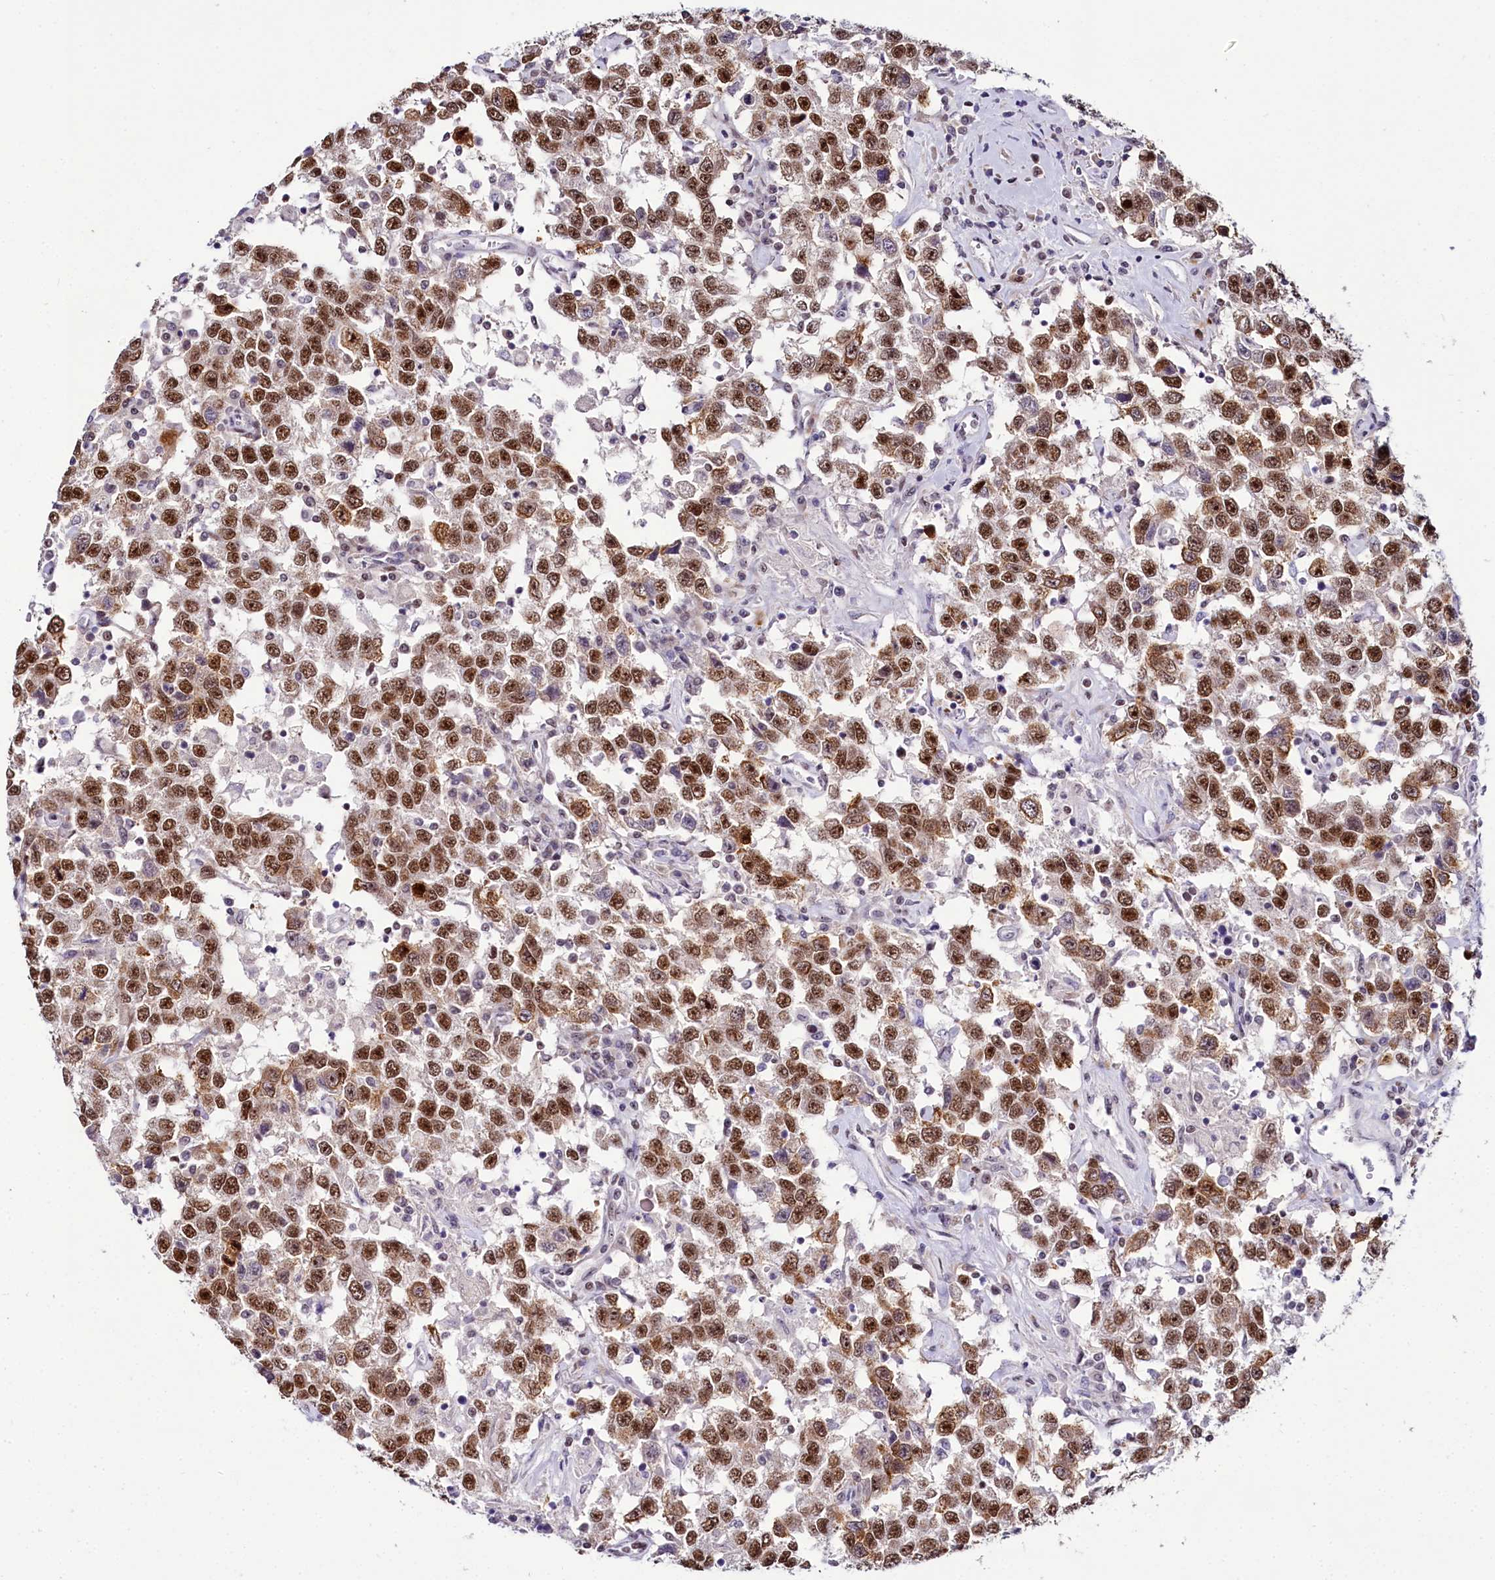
{"staining": {"intensity": "moderate", "quantity": ">75%", "location": "nuclear"}, "tissue": "testis cancer", "cell_type": "Tumor cells", "image_type": "cancer", "snomed": [{"axis": "morphology", "description": "Seminoma, NOS"}, {"axis": "topography", "description": "Testis"}], "caption": "Immunohistochemical staining of human testis seminoma shows moderate nuclear protein expression in about >75% of tumor cells.", "gene": "TCOF1", "patient": {"sex": "male", "age": 41}}